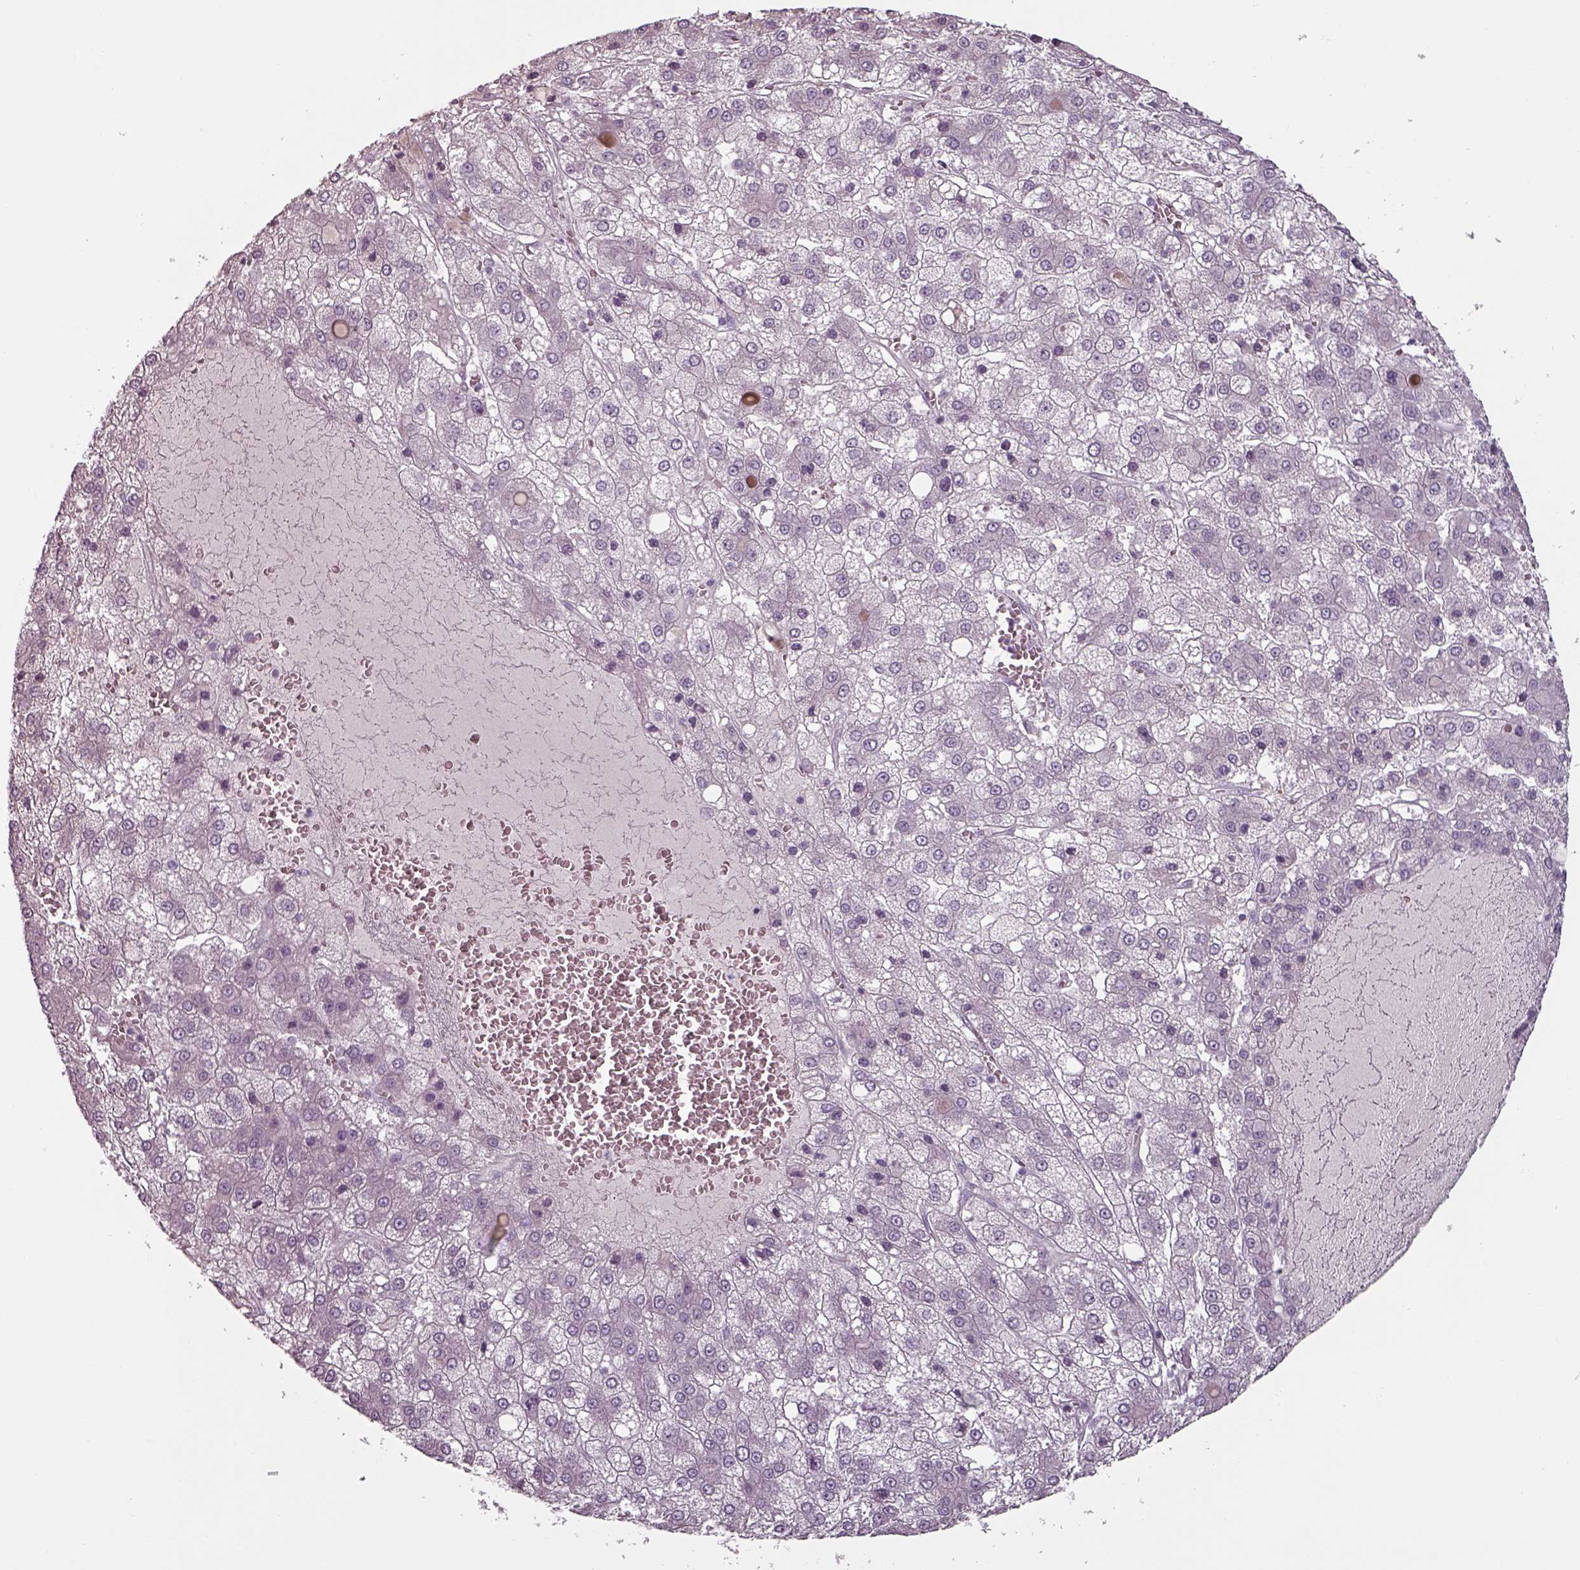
{"staining": {"intensity": "negative", "quantity": "none", "location": "none"}, "tissue": "liver cancer", "cell_type": "Tumor cells", "image_type": "cancer", "snomed": [{"axis": "morphology", "description": "Carcinoma, Hepatocellular, NOS"}, {"axis": "topography", "description": "Liver"}], "caption": "Immunohistochemistry of hepatocellular carcinoma (liver) demonstrates no positivity in tumor cells.", "gene": "SEPTIN14", "patient": {"sex": "male", "age": 73}}